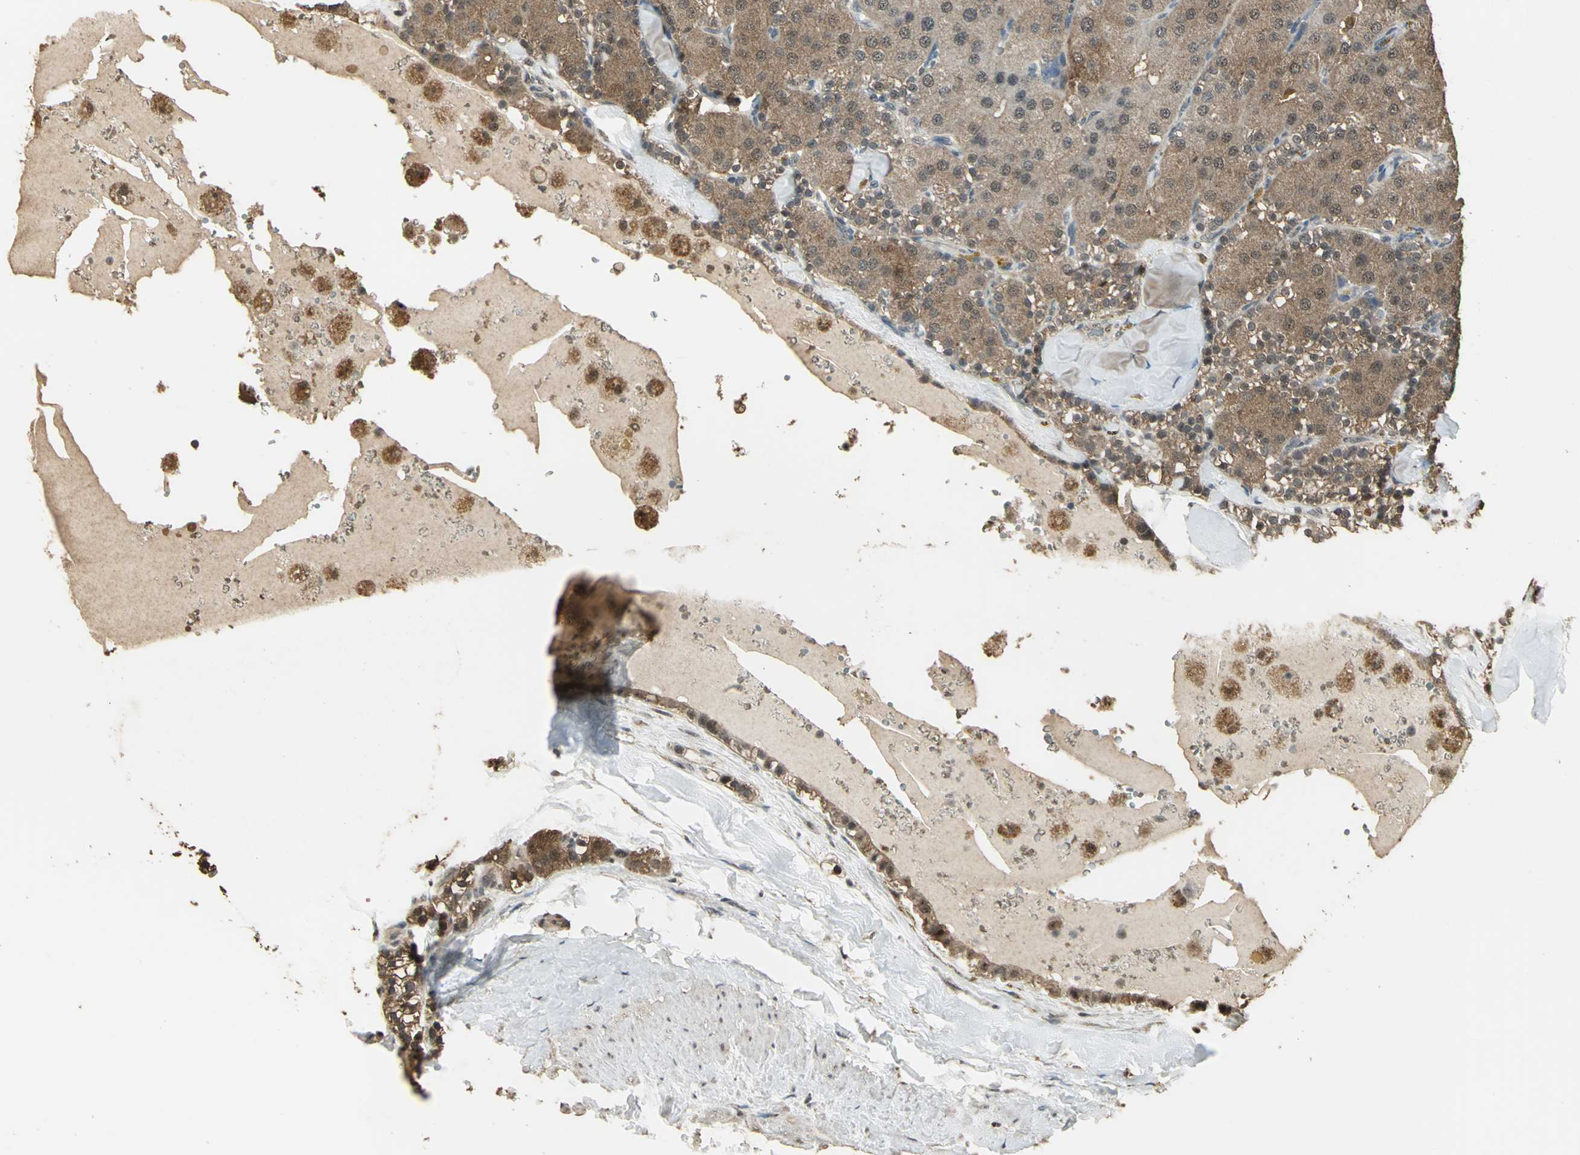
{"staining": {"intensity": "strong", "quantity": ">75%", "location": "cytoplasmic/membranous"}, "tissue": "parathyroid gland", "cell_type": "Glandular cells", "image_type": "normal", "snomed": [{"axis": "morphology", "description": "Normal tissue, NOS"}, {"axis": "morphology", "description": "Adenoma, NOS"}, {"axis": "topography", "description": "Parathyroid gland"}], "caption": "This is an image of immunohistochemistry (IHC) staining of benign parathyroid gland, which shows strong positivity in the cytoplasmic/membranous of glandular cells.", "gene": "UCHL5", "patient": {"sex": "female", "age": 86}}